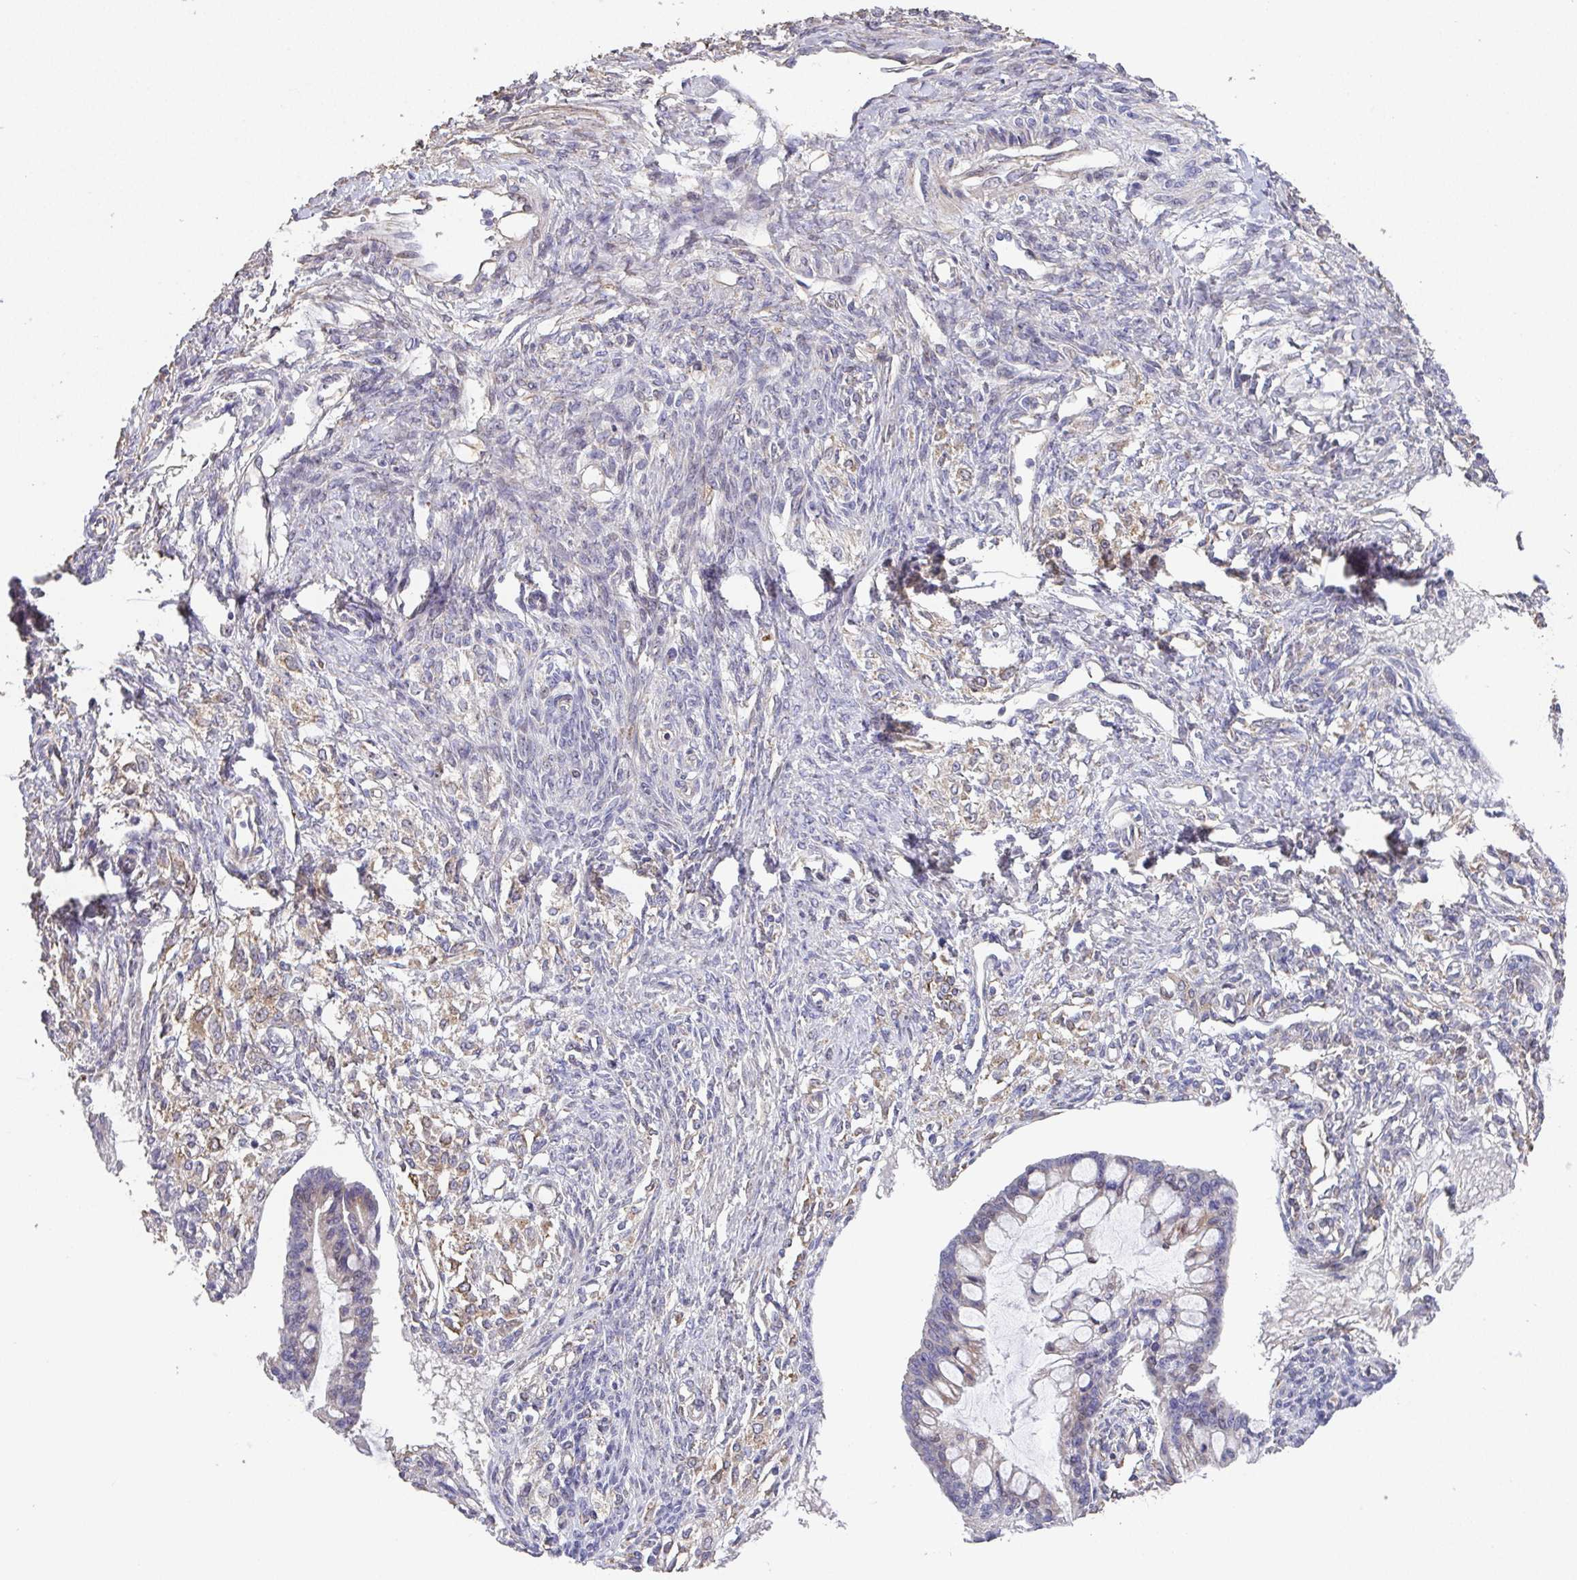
{"staining": {"intensity": "negative", "quantity": "none", "location": "none"}, "tissue": "ovarian cancer", "cell_type": "Tumor cells", "image_type": "cancer", "snomed": [{"axis": "morphology", "description": "Cystadenocarcinoma, mucinous, NOS"}, {"axis": "topography", "description": "Ovary"}], "caption": "This micrograph is of mucinous cystadenocarcinoma (ovarian) stained with immunohistochemistry (IHC) to label a protein in brown with the nuclei are counter-stained blue. There is no expression in tumor cells.", "gene": "RUNDC3B", "patient": {"sex": "female", "age": 73}}